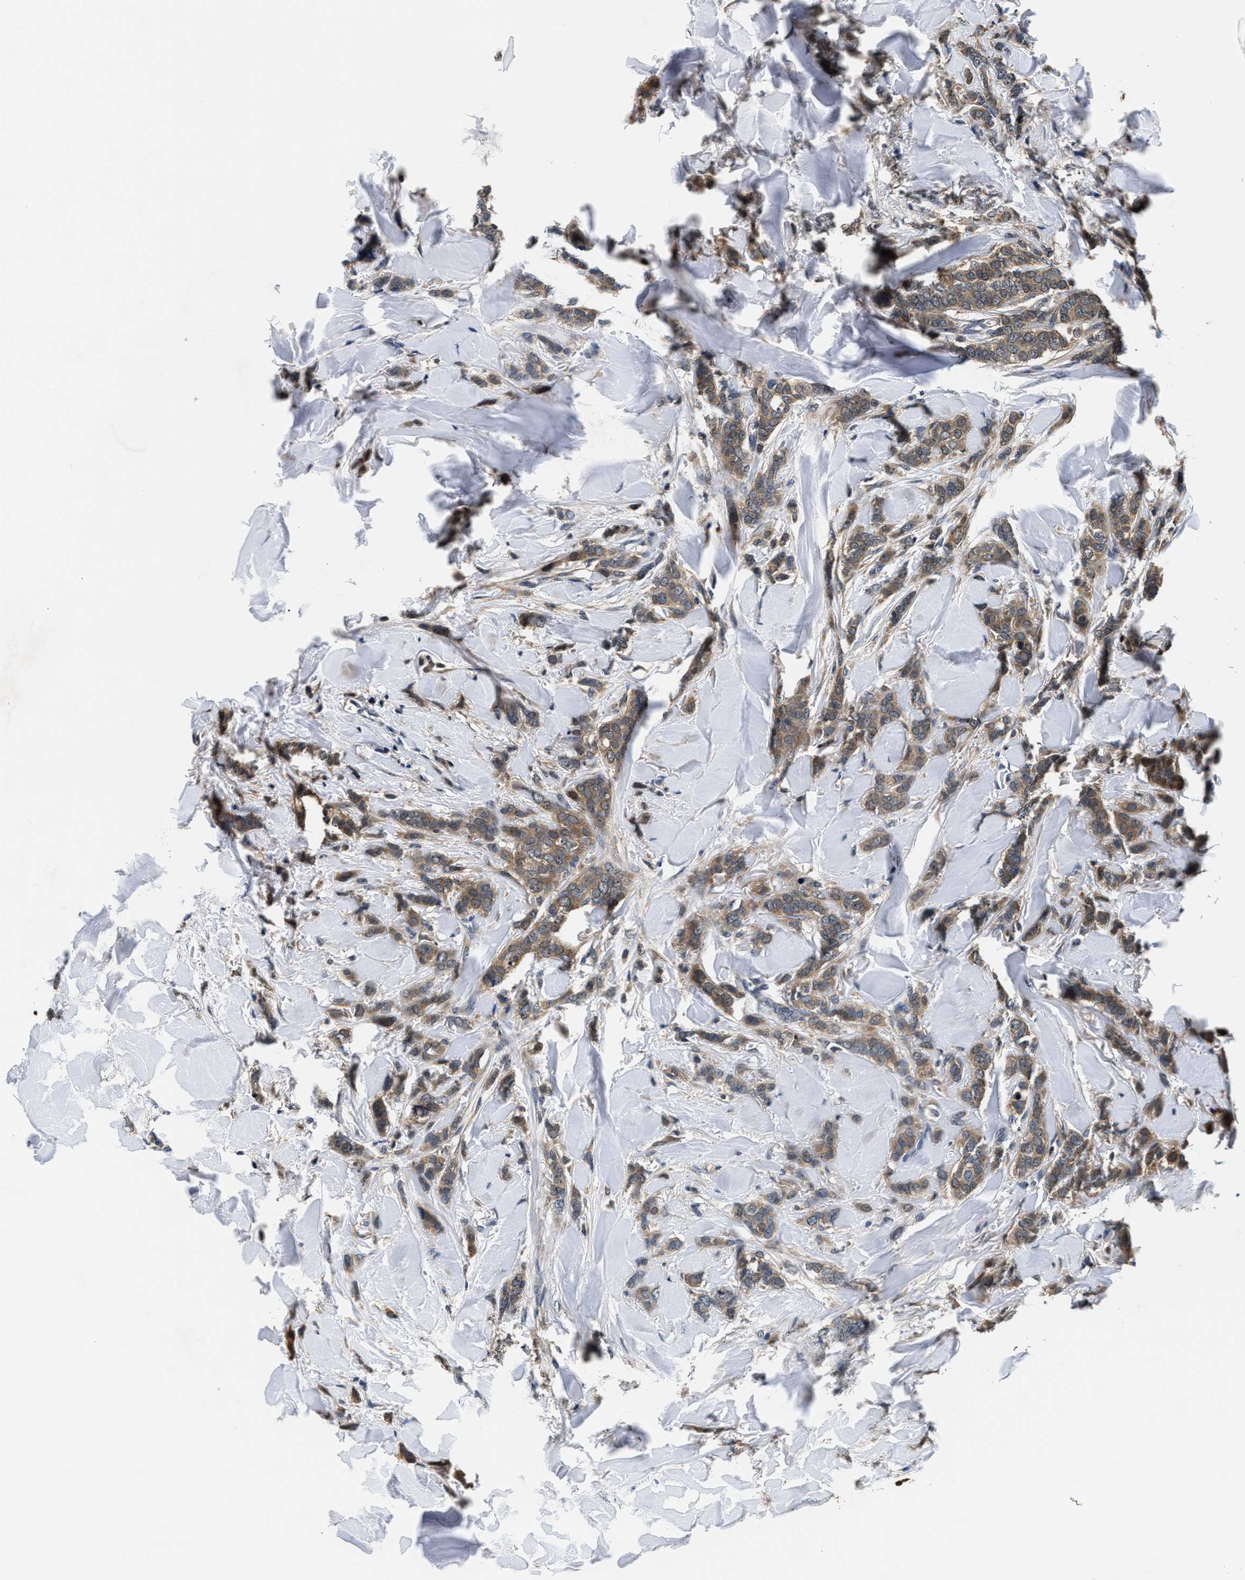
{"staining": {"intensity": "moderate", "quantity": ">75%", "location": "cytoplasmic/membranous"}, "tissue": "breast cancer", "cell_type": "Tumor cells", "image_type": "cancer", "snomed": [{"axis": "morphology", "description": "Lobular carcinoma"}, {"axis": "topography", "description": "Skin"}, {"axis": "topography", "description": "Breast"}], "caption": "Immunohistochemistry micrograph of neoplastic tissue: lobular carcinoma (breast) stained using immunohistochemistry exhibits medium levels of moderate protein expression localized specifically in the cytoplasmic/membranous of tumor cells, appearing as a cytoplasmic/membranous brown color.", "gene": "PHPT1", "patient": {"sex": "female", "age": 46}}